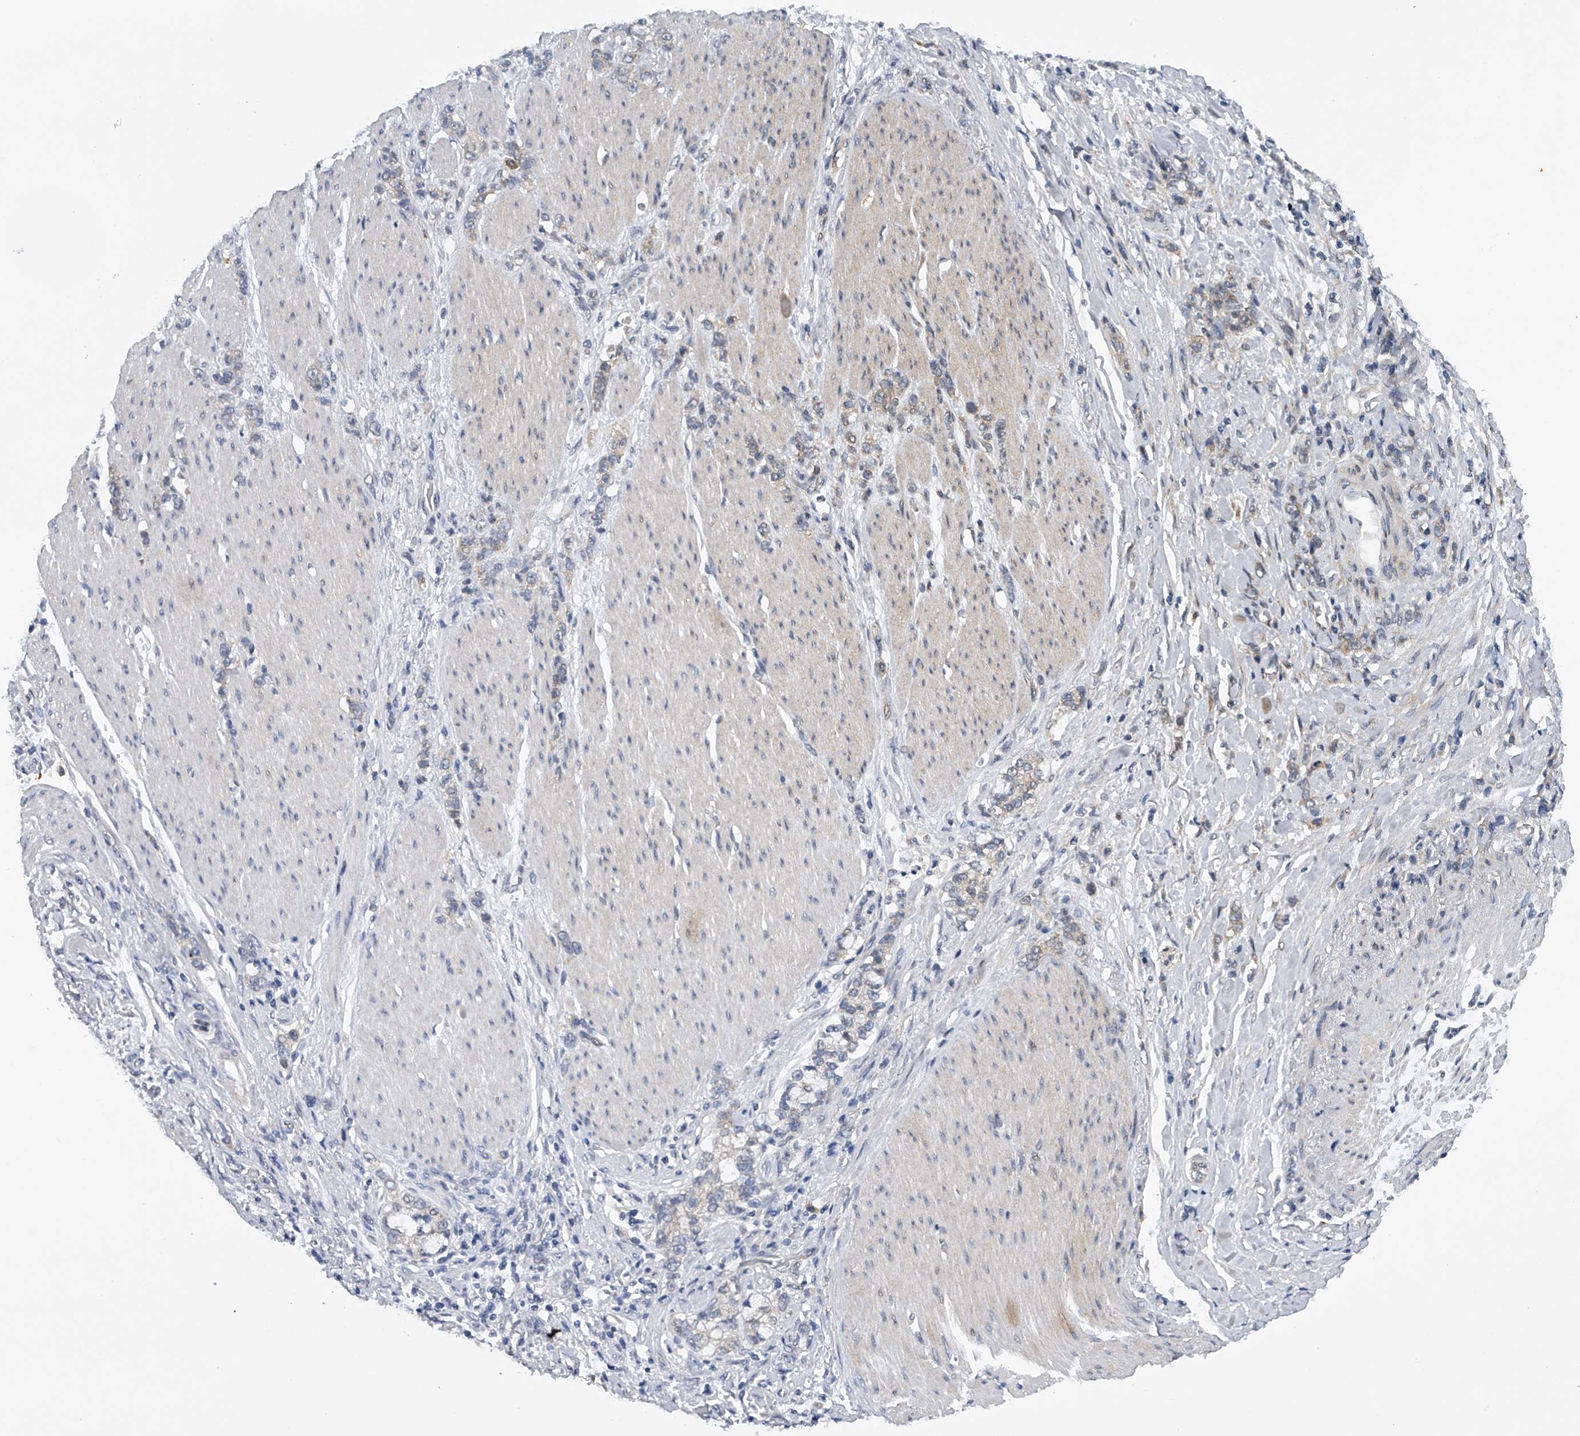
{"staining": {"intensity": "moderate", "quantity": "<25%", "location": "cytoplasmic/membranous"}, "tissue": "stomach cancer", "cell_type": "Tumor cells", "image_type": "cancer", "snomed": [{"axis": "morphology", "description": "Adenocarcinoma, NOS"}, {"axis": "topography", "description": "Stomach, lower"}], "caption": "A brown stain highlights moderate cytoplasmic/membranous staining of a protein in human adenocarcinoma (stomach) tumor cells.", "gene": "RNF5", "patient": {"sex": "male", "age": 88}}